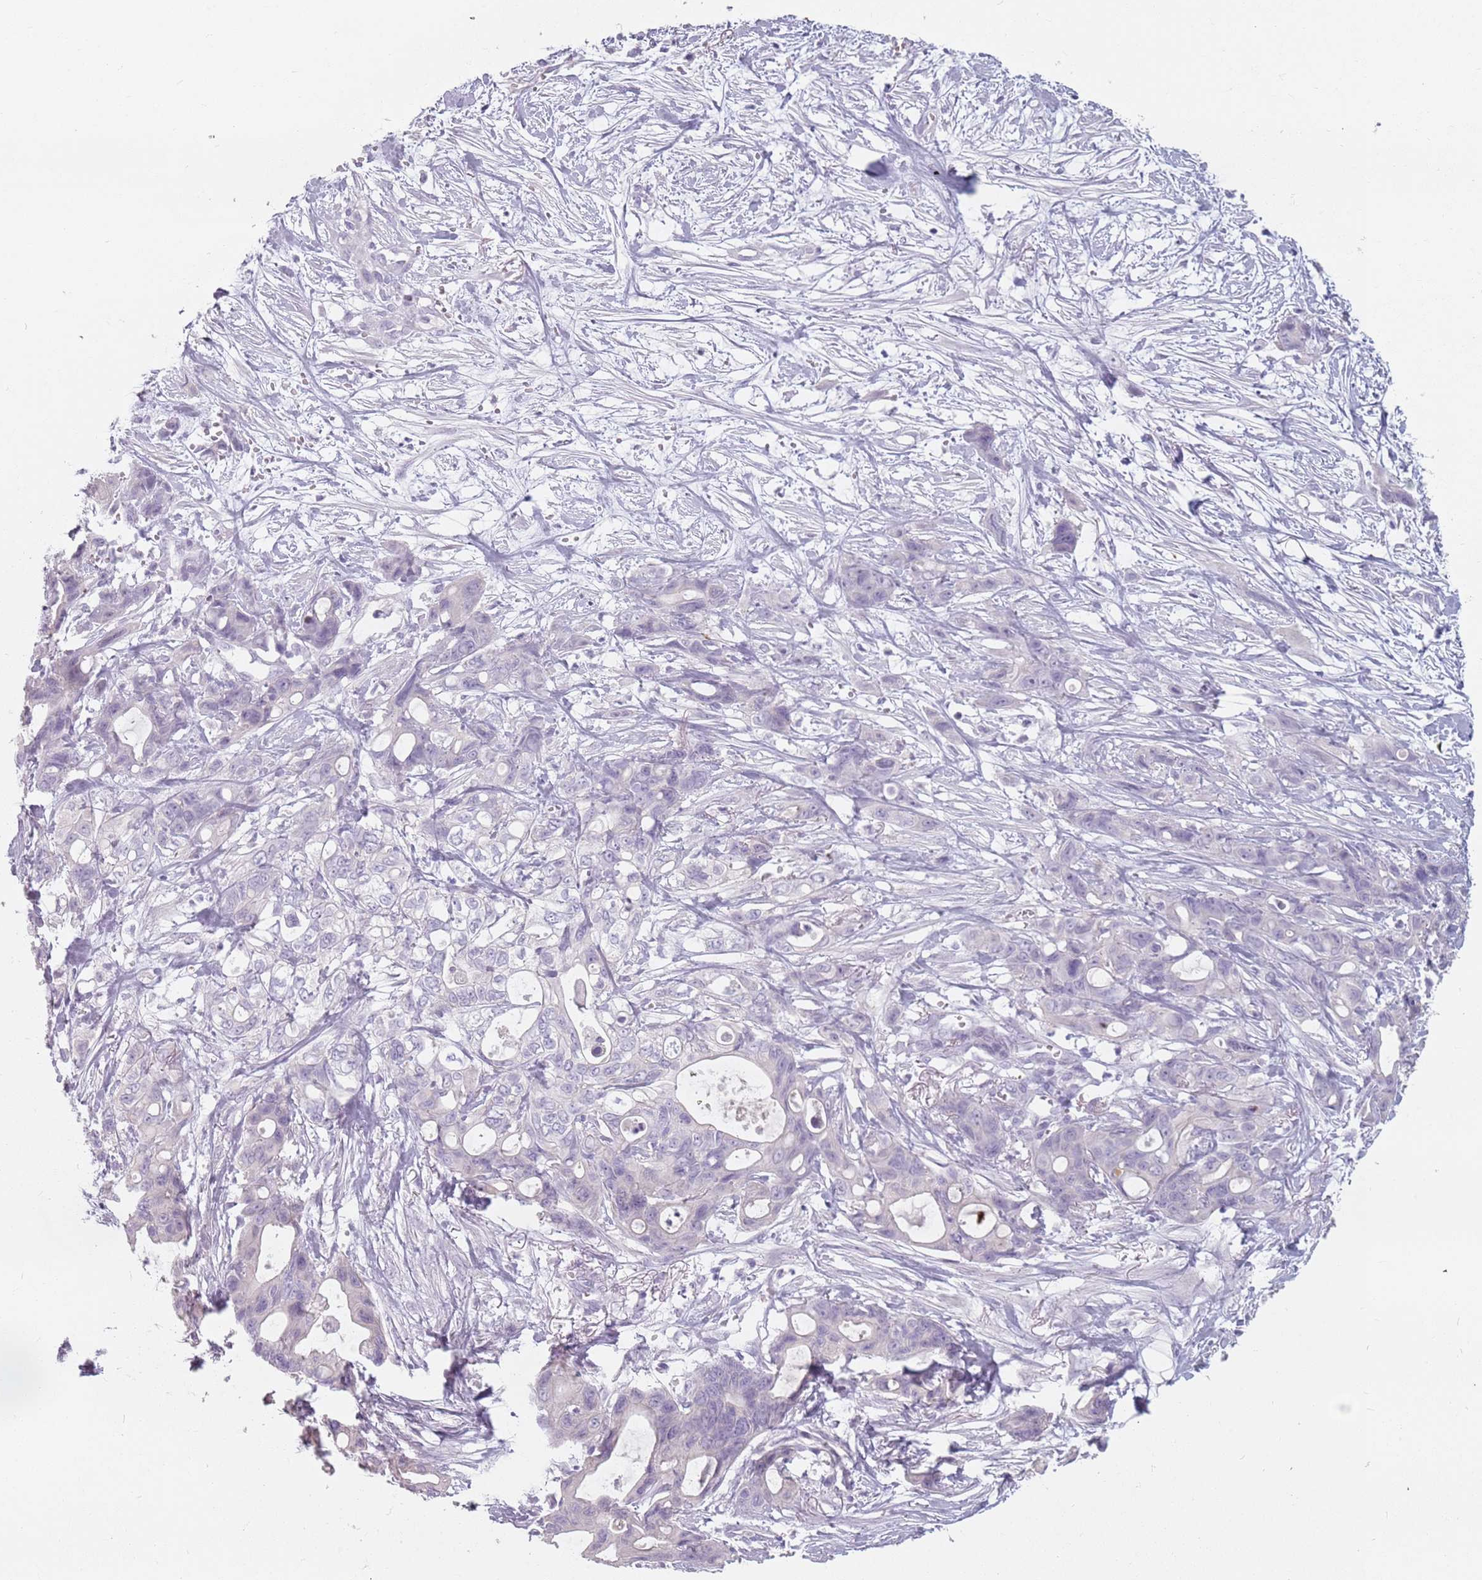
{"staining": {"intensity": "negative", "quantity": "none", "location": "none"}, "tissue": "ovarian cancer", "cell_type": "Tumor cells", "image_type": "cancer", "snomed": [{"axis": "morphology", "description": "Cystadenocarcinoma, mucinous, NOS"}, {"axis": "topography", "description": "Ovary"}], "caption": "There is no significant expression in tumor cells of mucinous cystadenocarcinoma (ovarian).", "gene": "CEP19", "patient": {"sex": "female", "age": 70}}